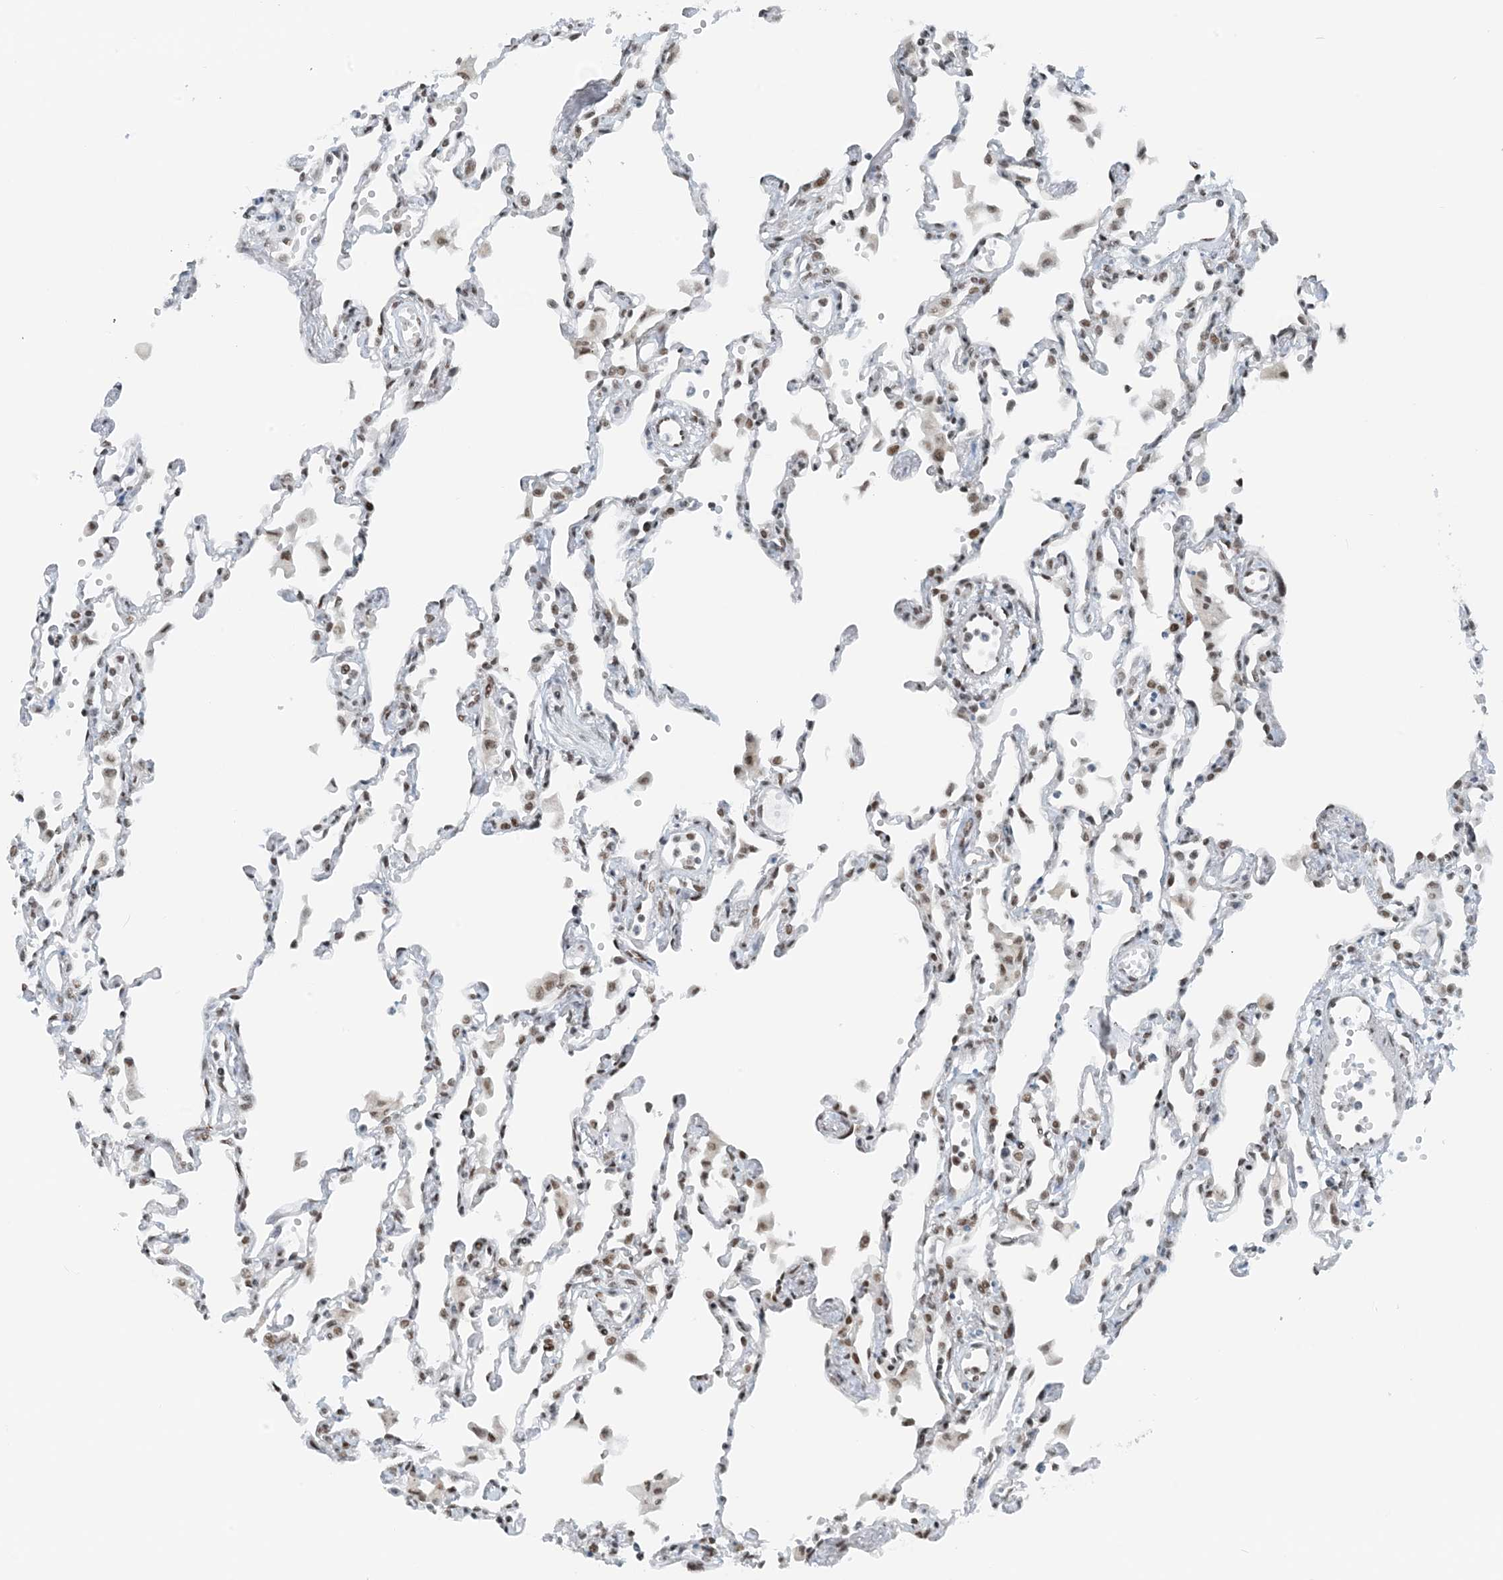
{"staining": {"intensity": "weak", "quantity": ">75%", "location": "nuclear"}, "tissue": "lung", "cell_type": "Alveolar cells", "image_type": "normal", "snomed": [{"axis": "morphology", "description": "Normal tissue, NOS"}, {"axis": "topography", "description": "Bronchus"}, {"axis": "topography", "description": "Lung"}], "caption": "Brown immunohistochemical staining in unremarkable lung demonstrates weak nuclear positivity in approximately >75% of alveolar cells.", "gene": "ZNF500", "patient": {"sex": "female", "age": 49}}